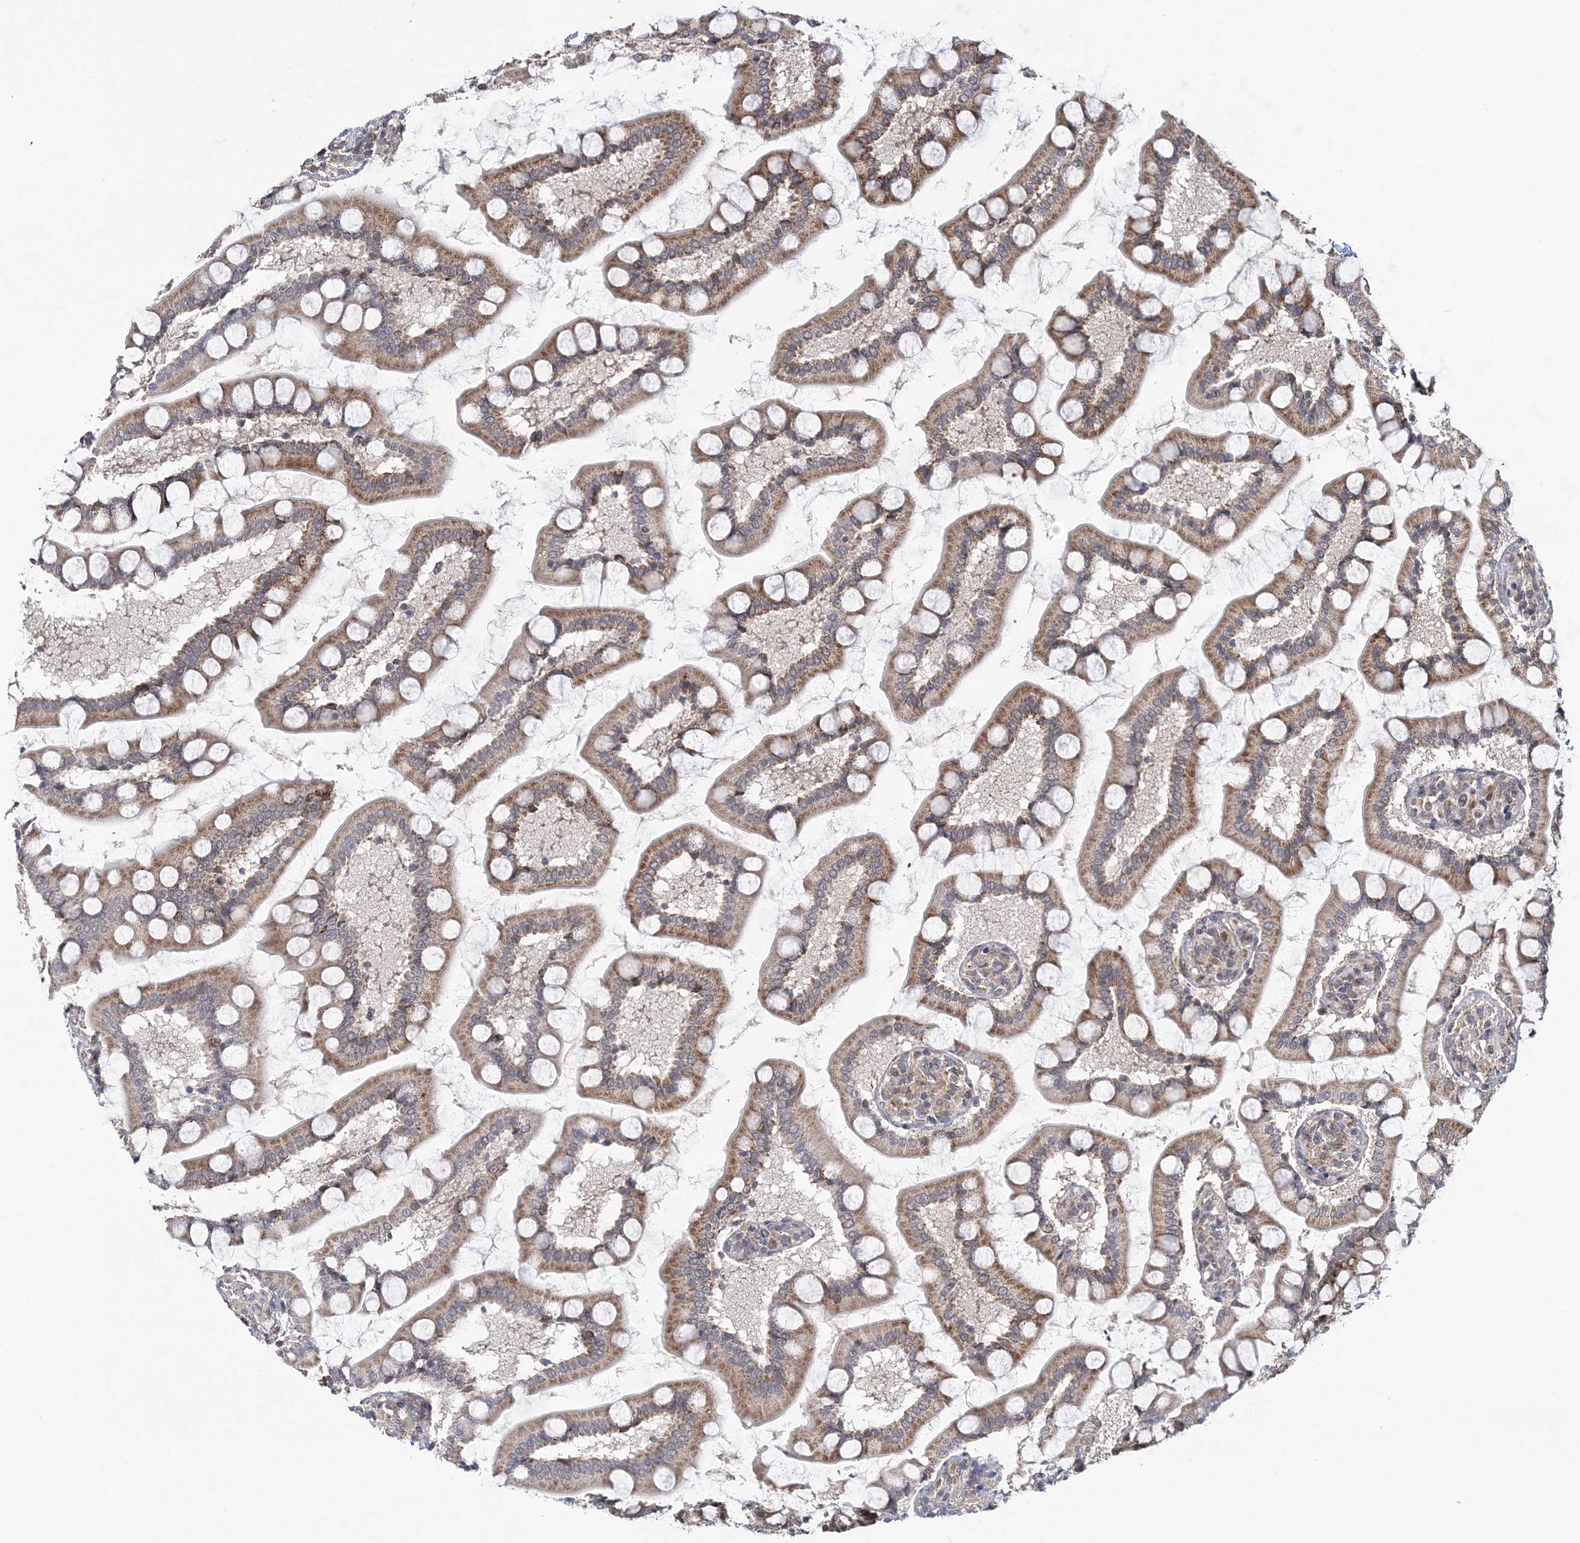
{"staining": {"intensity": "strong", "quantity": "25%-75%", "location": "cytoplasmic/membranous,nuclear"}, "tissue": "small intestine", "cell_type": "Glandular cells", "image_type": "normal", "snomed": [{"axis": "morphology", "description": "Normal tissue, NOS"}, {"axis": "topography", "description": "Small intestine"}], "caption": "Immunohistochemical staining of unremarkable small intestine shows strong cytoplasmic/membranous,nuclear protein expression in about 25%-75% of glandular cells. Immunohistochemistry (ihc) stains the protein in brown and the nuclei are stained blue.", "gene": "KIF4A", "patient": {"sex": "male", "age": 41}}